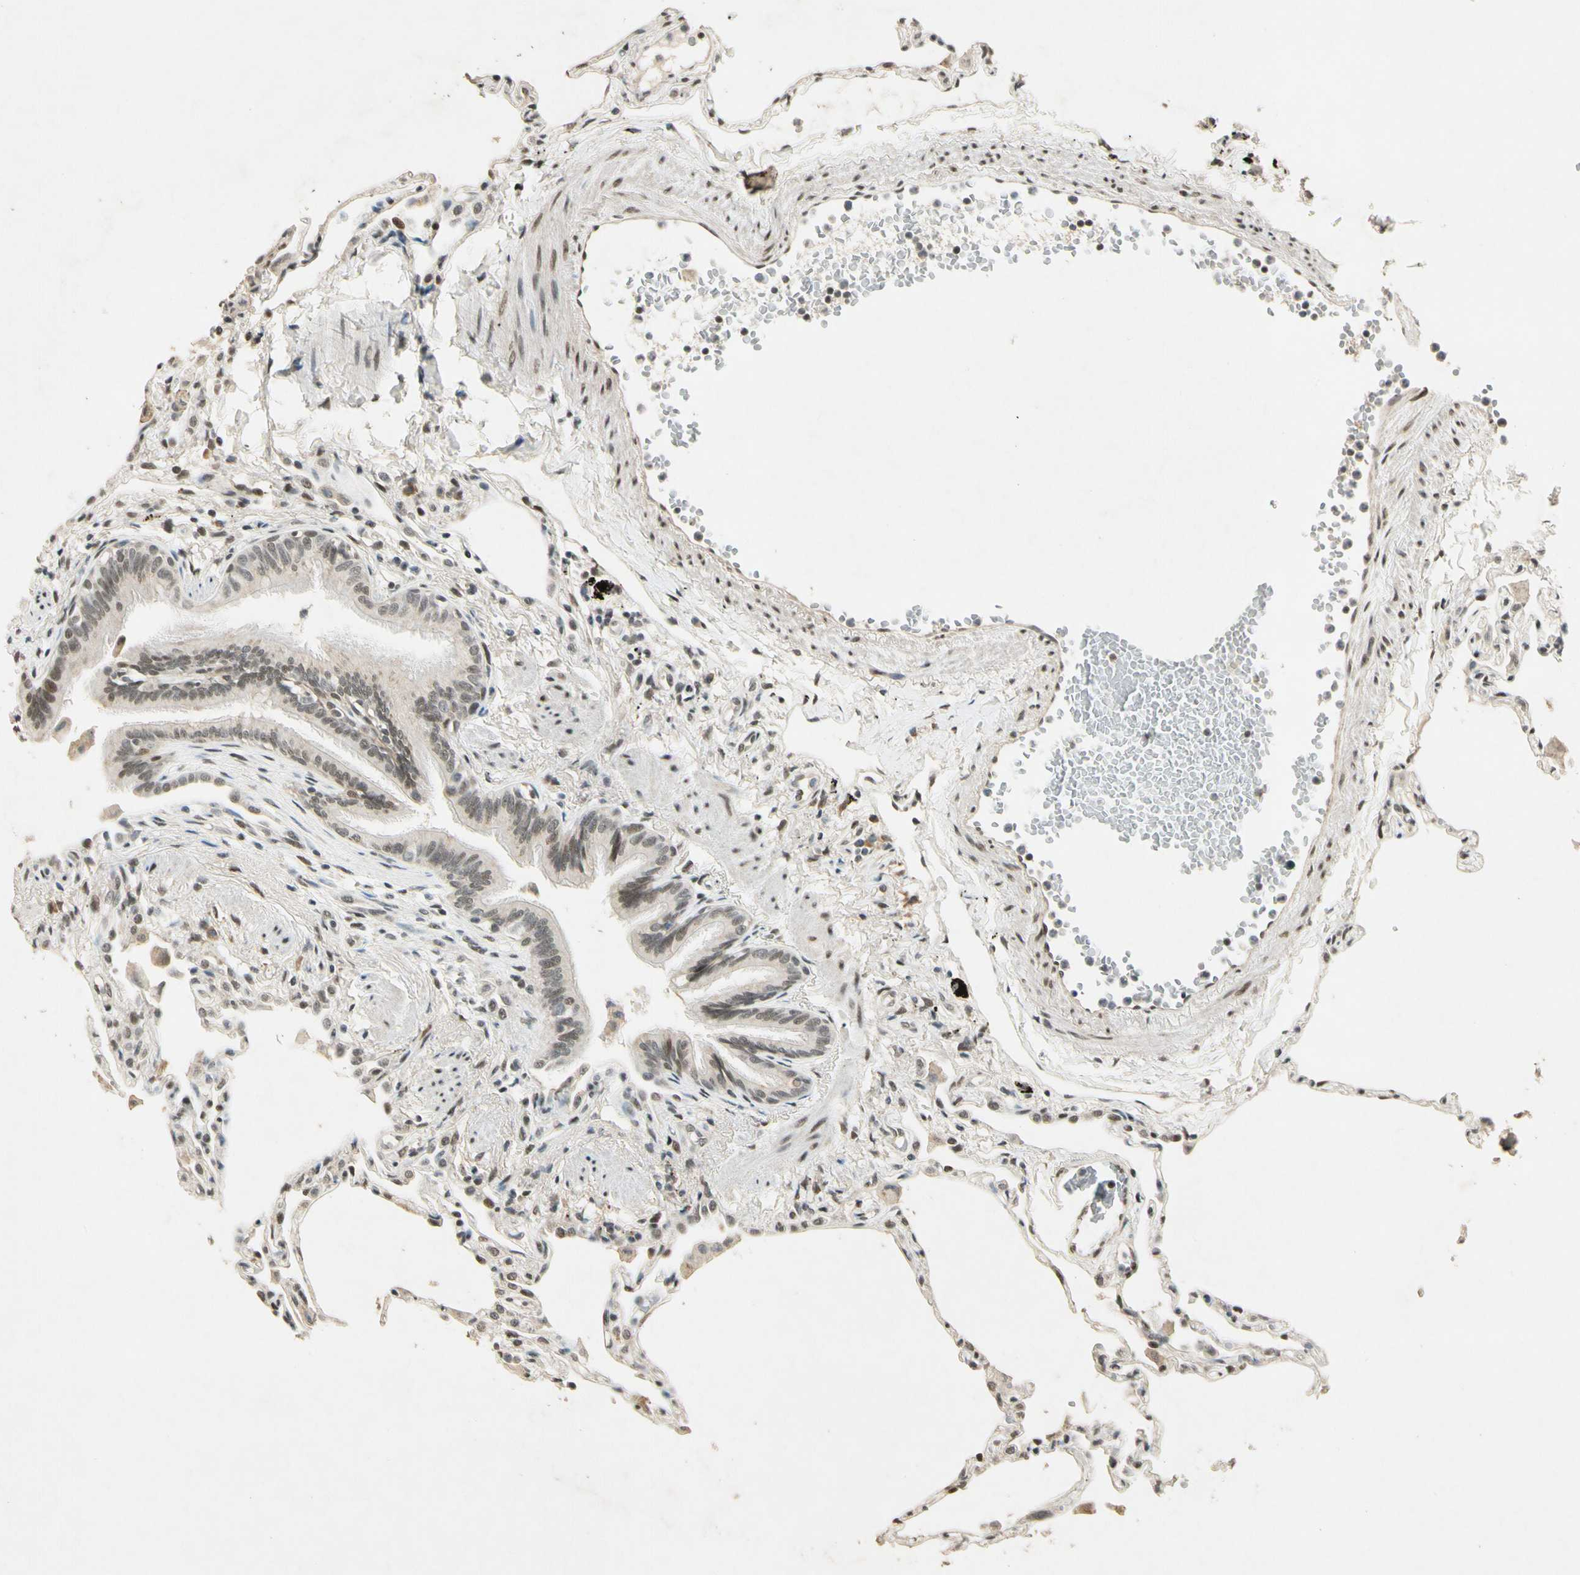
{"staining": {"intensity": "weak", "quantity": "25%-75%", "location": "nuclear"}, "tissue": "lung", "cell_type": "Alveolar cells", "image_type": "normal", "snomed": [{"axis": "morphology", "description": "Normal tissue, NOS"}, {"axis": "topography", "description": "Lung"}], "caption": "A low amount of weak nuclear staining is identified in about 25%-75% of alveolar cells in benign lung. (DAB (3,3'-diaminobenzidine) IHC, brown staining for protein, blue staining for nuclei).", "gene": "ZBTB4", "patient": {"sex": "female", "age": 49}}